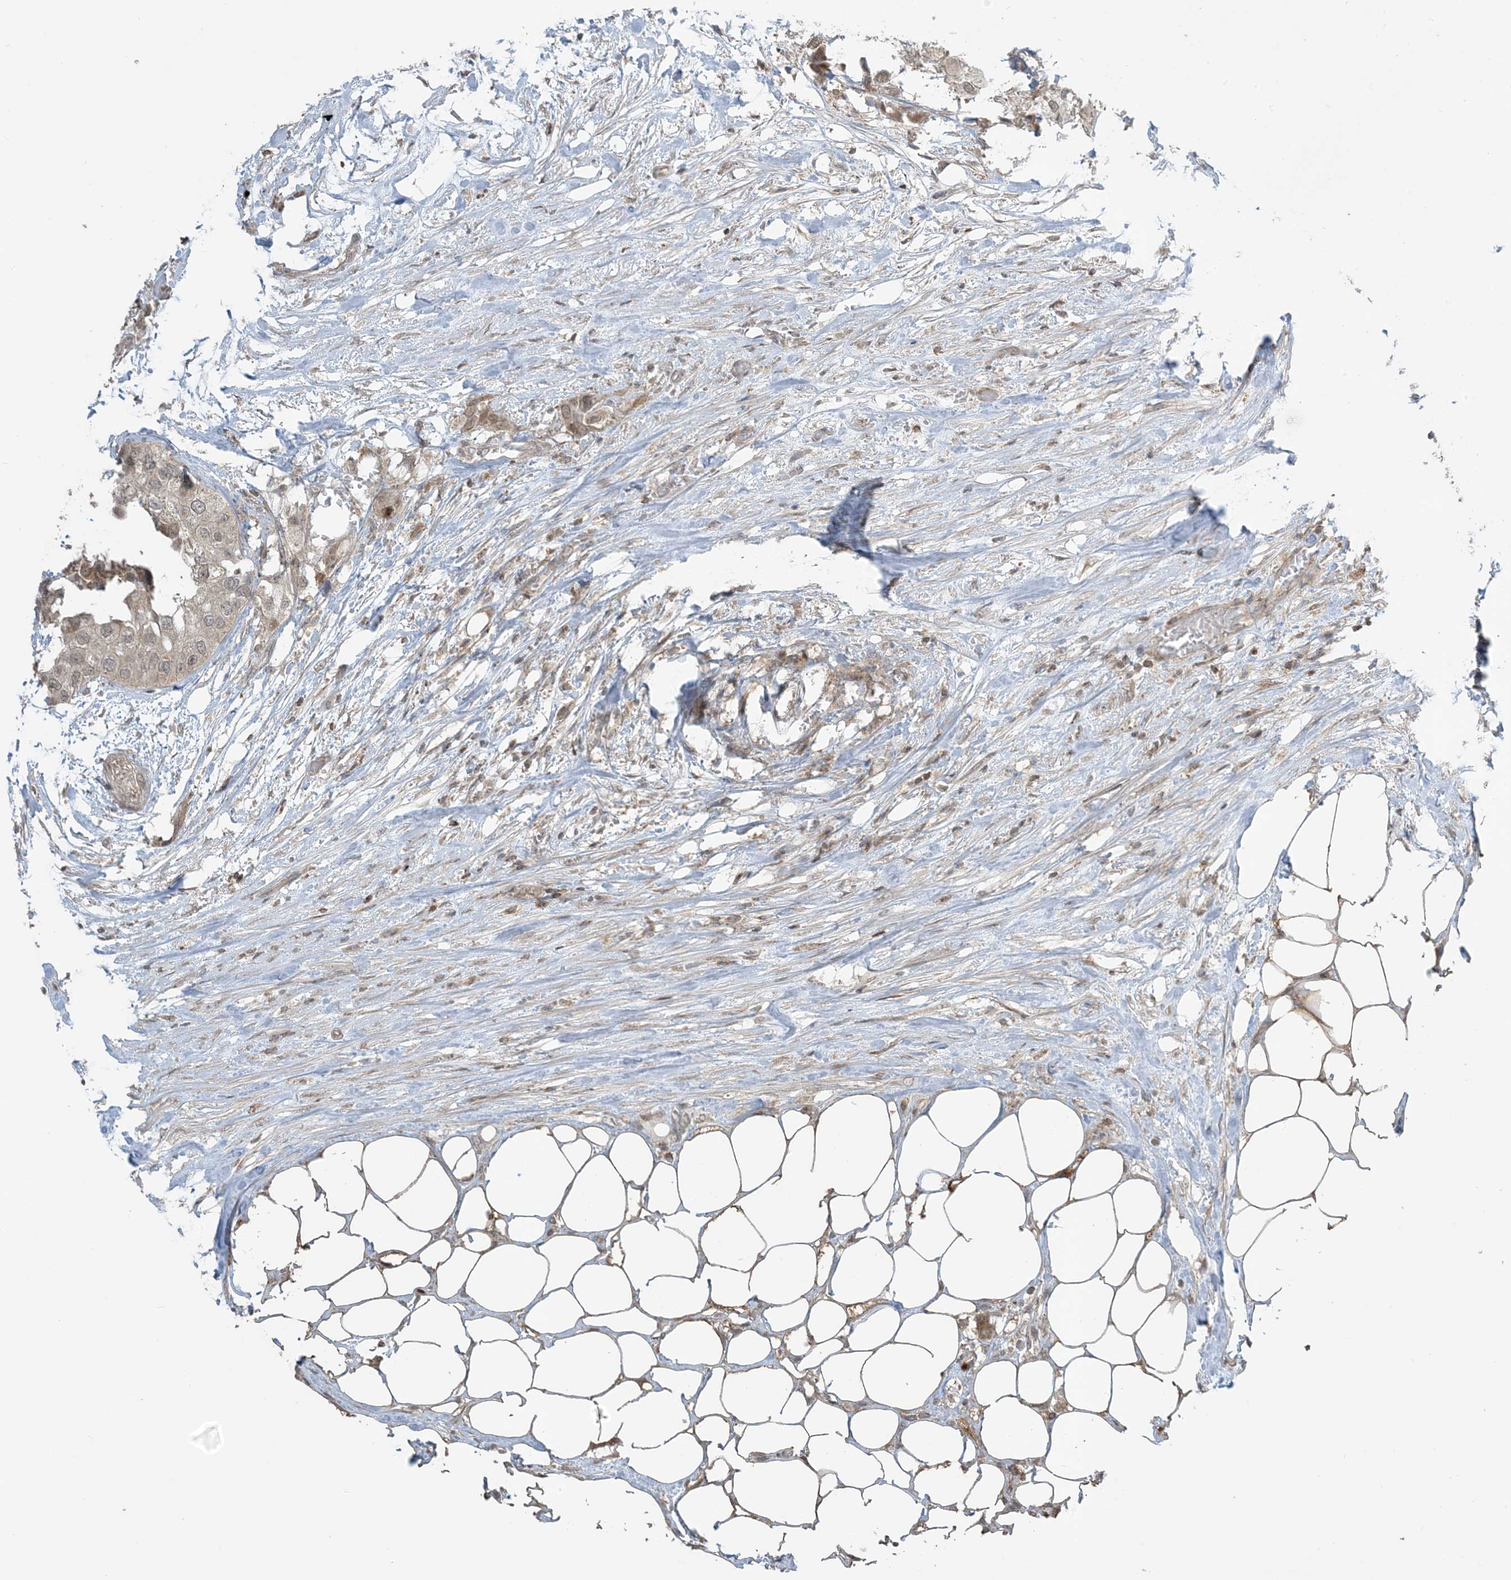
{"staining": {"intensity": "moderate", "quantity": "25%-75%", "location": "cytoplasmic/membranous"}, "tissue": "urothelial cancer", "cell_type": "Tumor cells", "image_type": "cancer", "snomed": [{"axis": "morphology", "description": "Urothelial carcinoma, High grade"}, {"axis": "topography", "description": "Urinary bladder"}], "caption": "Urothelial cancer stained with a brown dye displays moderate cytoplasmic/membranous positive staining in approximately 25%-75% of tumor cells.", "gene": "PHLDB2", "patient": {"sex": "male", "age": 64}}